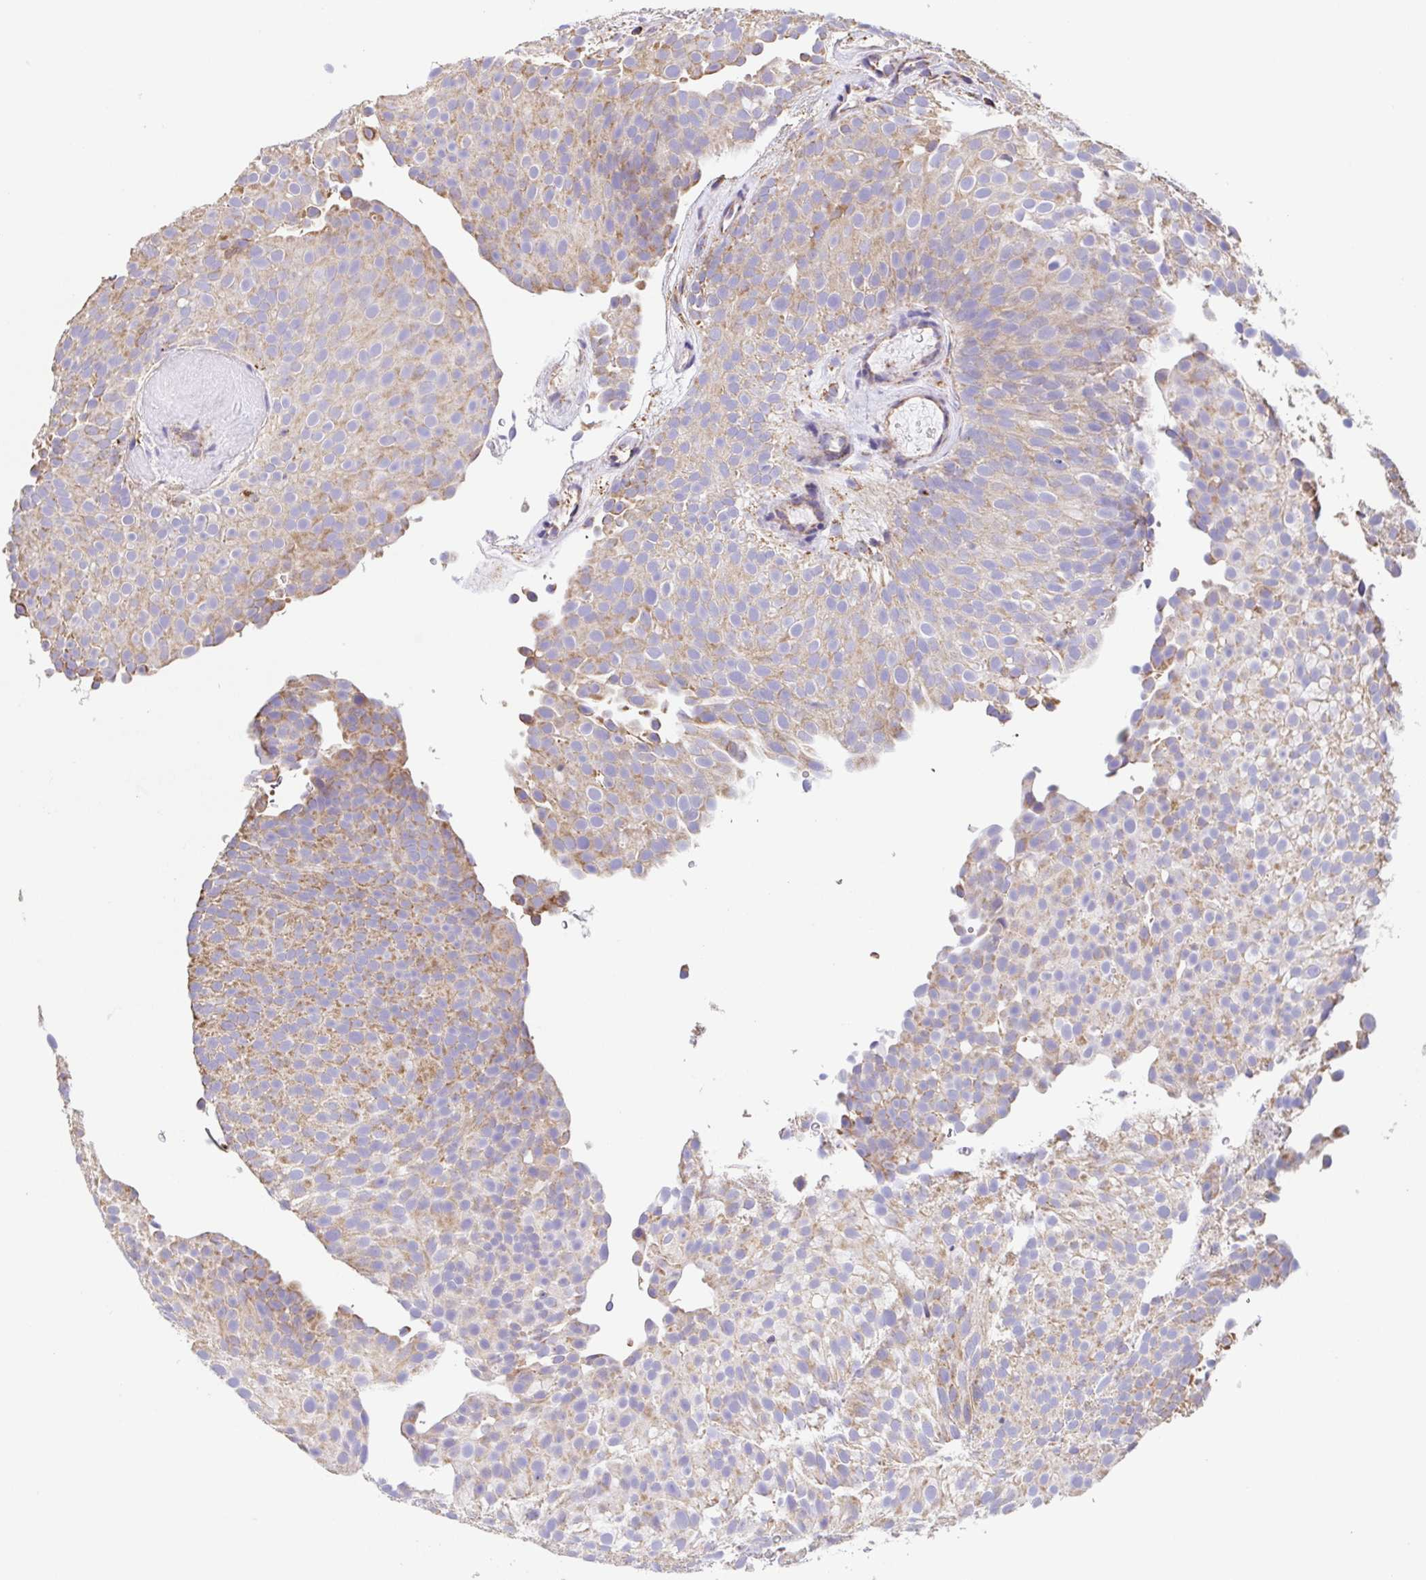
{"staining": {"intensity": "moderate", "quantity": ">75%", "location": "cytoplasmic/membranous"}, "tissue": "urothelial cancer", "cell_type": "Tumor cells", "image_type": "cancer", "snomed": [{"axis": "morphology", "description": "Urothelial carcinoma, Low grade"}, {"axis": "topography", "description": "Urinary bladder"}], "caption": "Immunohistochemical staining of human urothelial cancer displays medium levels of moderate cytoplasmic/membranous expression in approximately >75% of tumor cells.", "gene": "GINM1", "patient": {"sex": "male", "age": 78}}